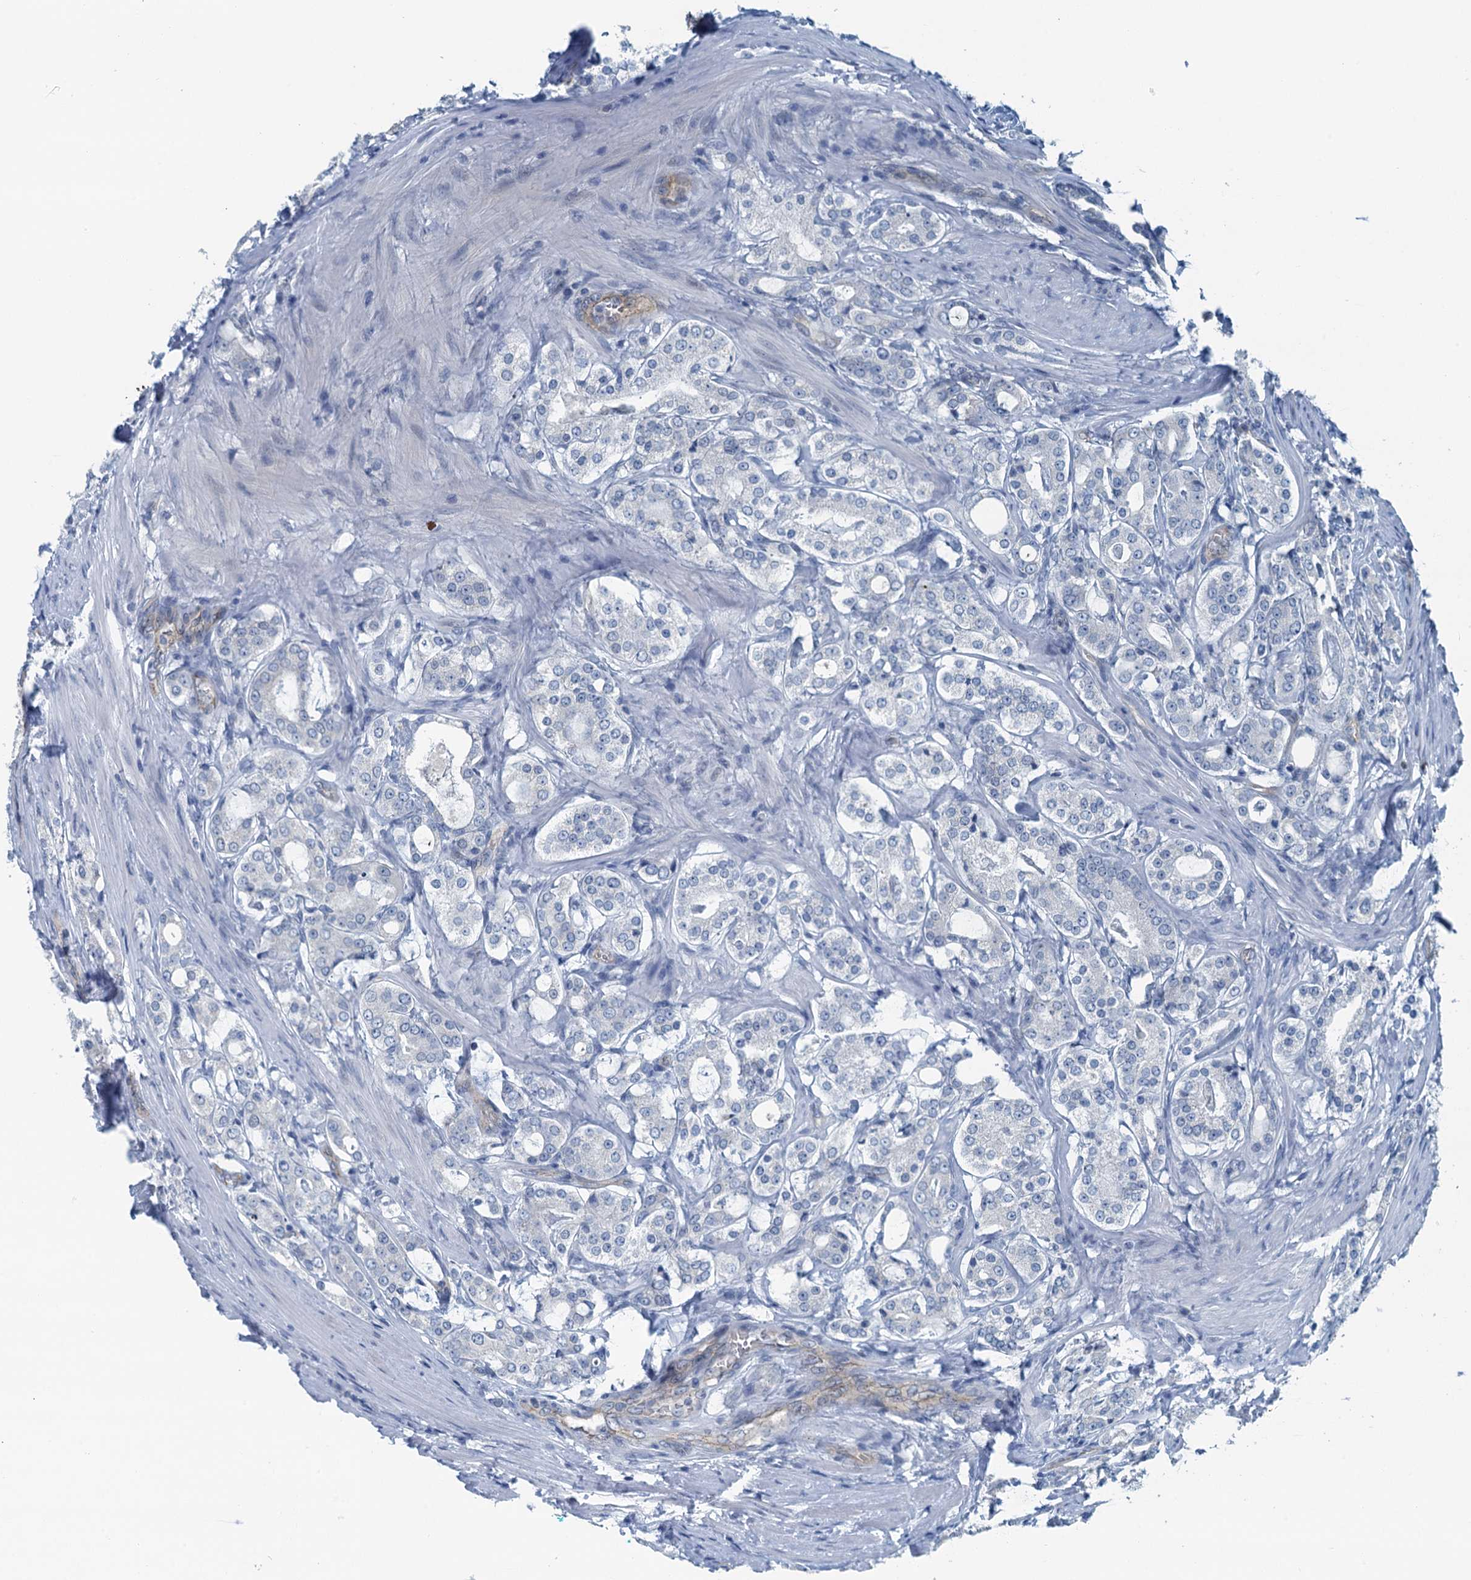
{"staining": {"intensity": "negative", "quantity": "none", "location": "none"}, "tissue": "prostate cancer", "cell_type": "Tumor cells", "image_type": "cancer", "snomed": [{"axis": "morphology", "description": "Adenocarcinoma, High grade"}, {"axis": "topography", "description": "Prostate"}], "caption": "An image of human prostate cancer (high-grade adenocarcinoma) is negative for staining in tumor cells.", "gene": "GFOD2", "patient": {"sex": "male", "age": 63}}